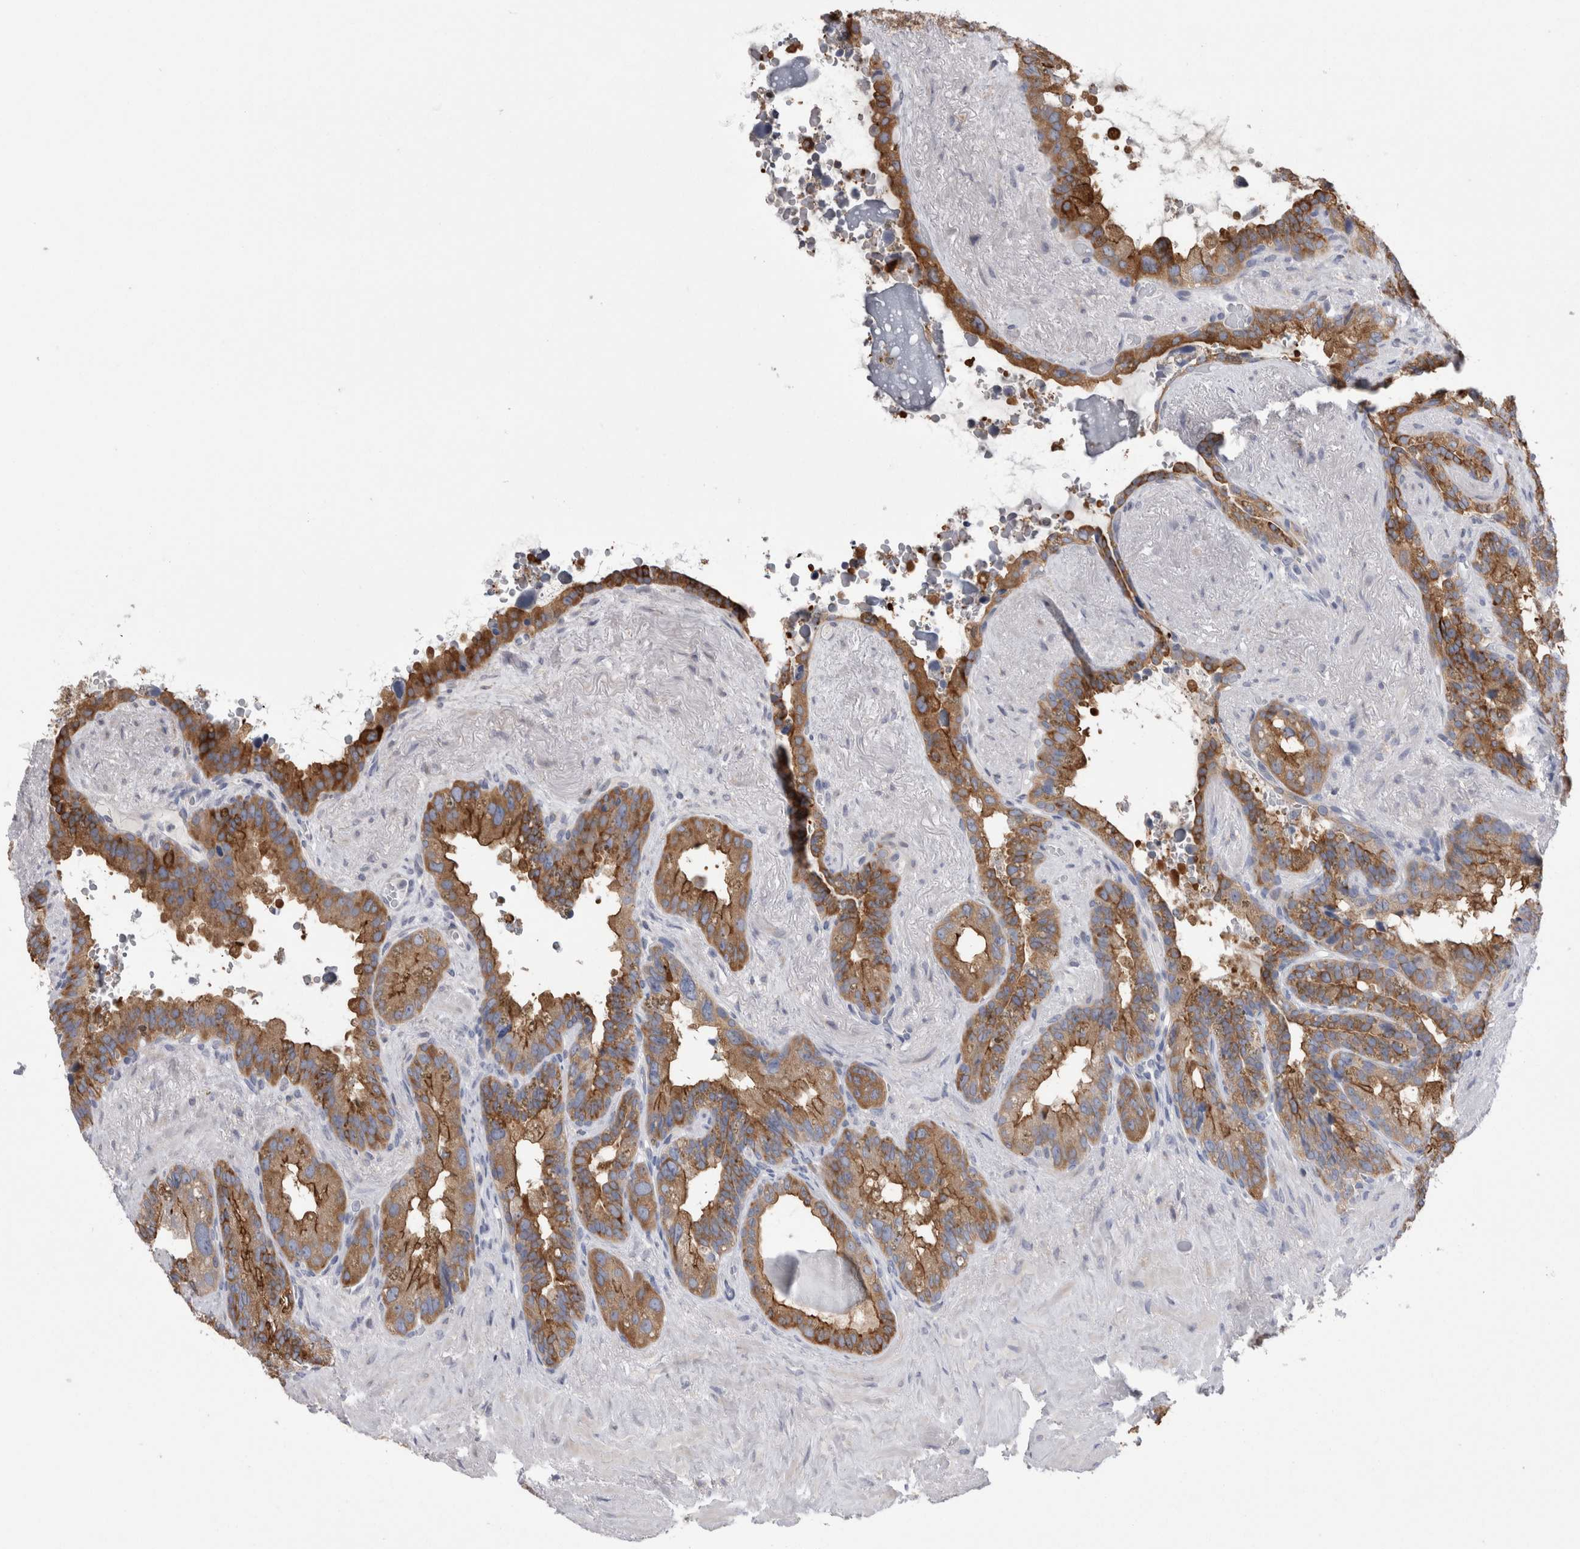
{"staining": {"intensity": "moderate", "quantity": ">75%", "location": "cytoplasmic/membranous"}, "tissue": "seminal vesicle", "cell_type": "Glandular cells", "image_type": "normal", "snomed": [{"axis": "morphology", "description": "Normal tissue, NOS"}, {"axis": "topography", "description": "Seminal veicle"}], "caption": "Moderate cytoplasmic/membranous protein staining is present in about >75% of glandular cells in seminal vesicle.", "gene": "DCTN6", "patient": {"sex": "male", "age": 80}}